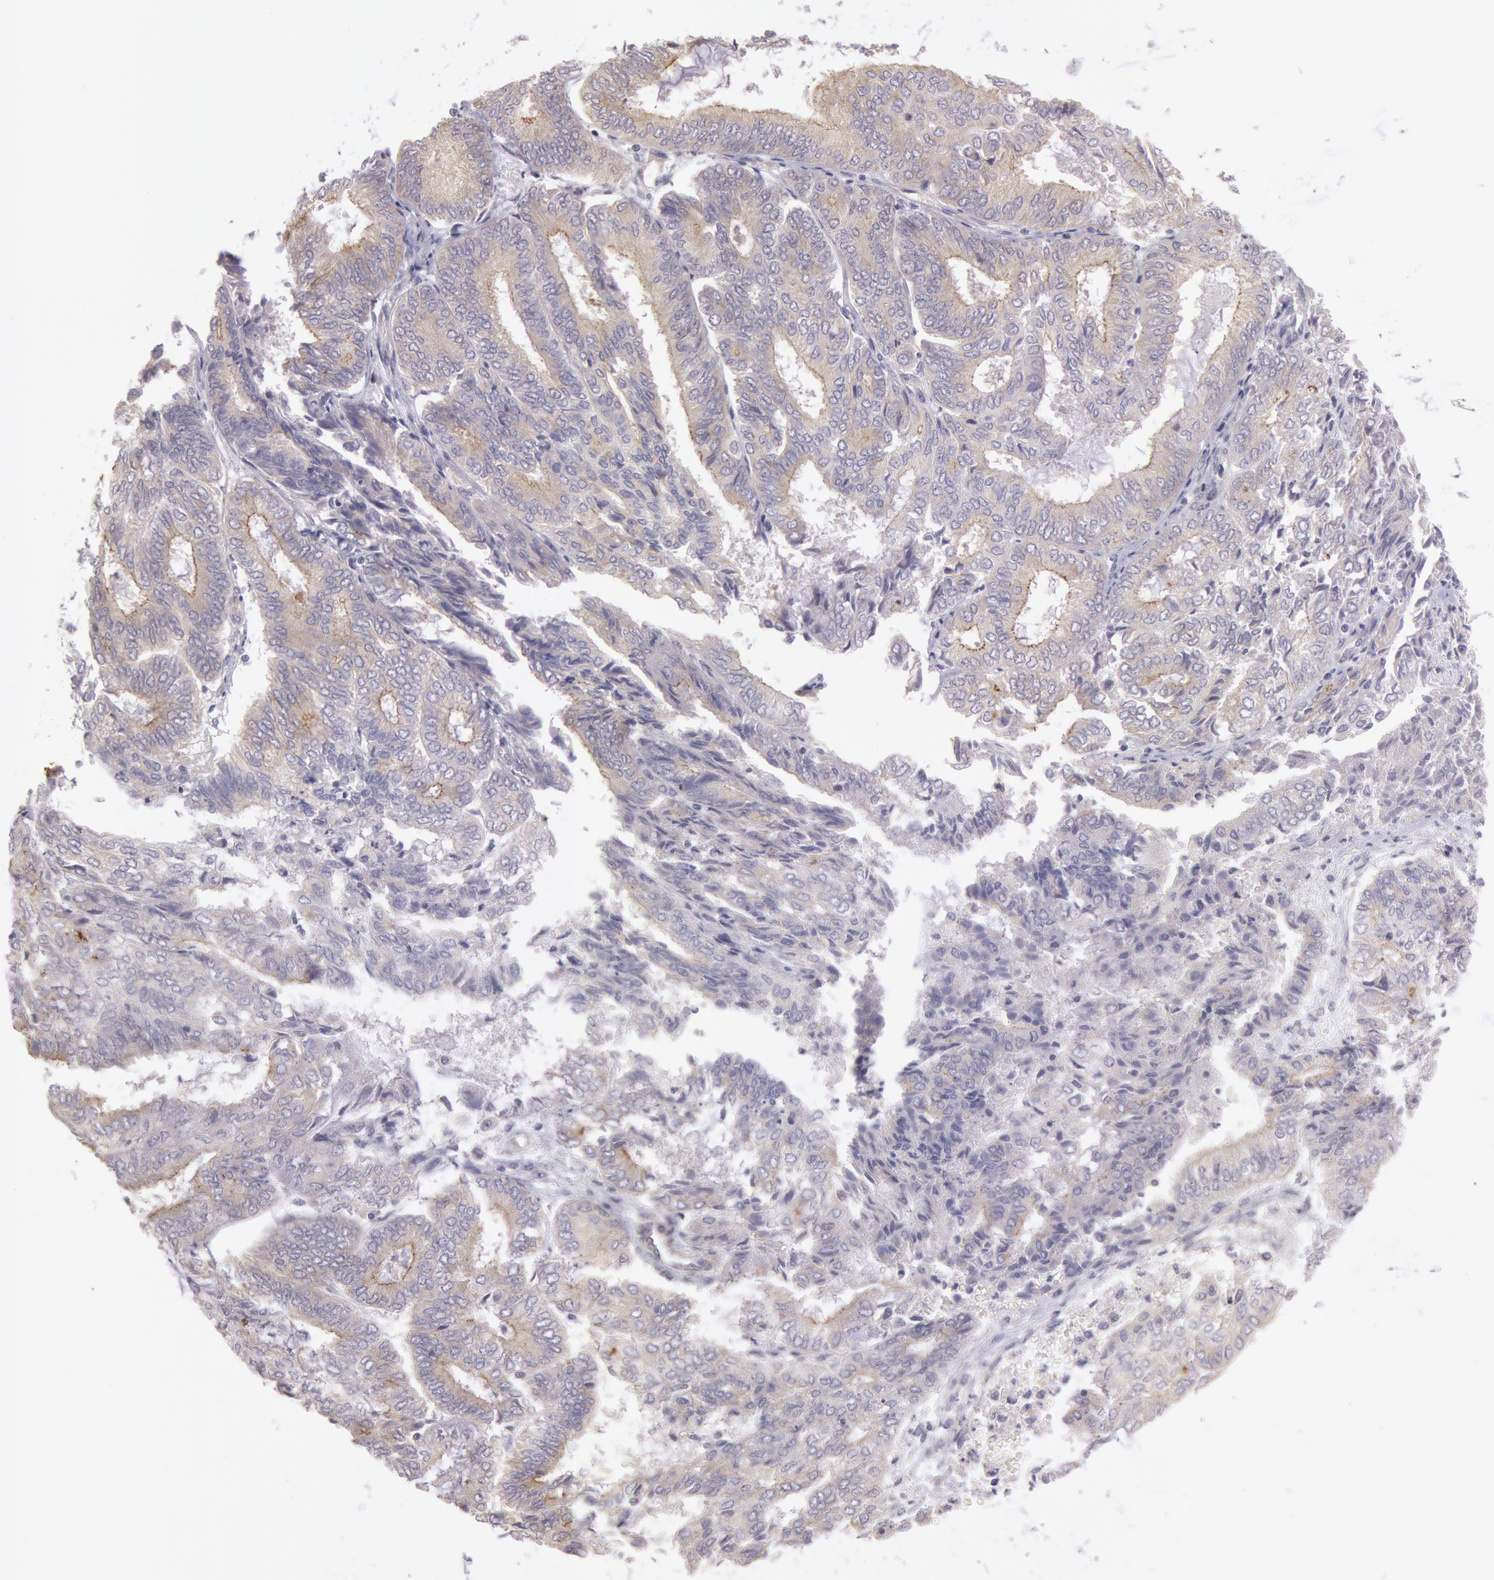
{"staining": {"intensity": "negative", "quantity": "none", "location": "none"}, "tissue": "endometrial cancer", "cell_type": "Tumor cells", "image_type": "cancer", "snomed": [{"axis": "morphology", "description": "Adenocarcinoma, NOS"}, {"axis": "topography", "description": "Endometrium"}], "caption": "An IHC micrograph of endometrial cancer (adenocarcinoma) is shown. There is no staining in tumor cells of endometrial cancer (adenocarcinoma).", "gene": "AMOTL1", "patient": {"sex": "female", "age": 59}}